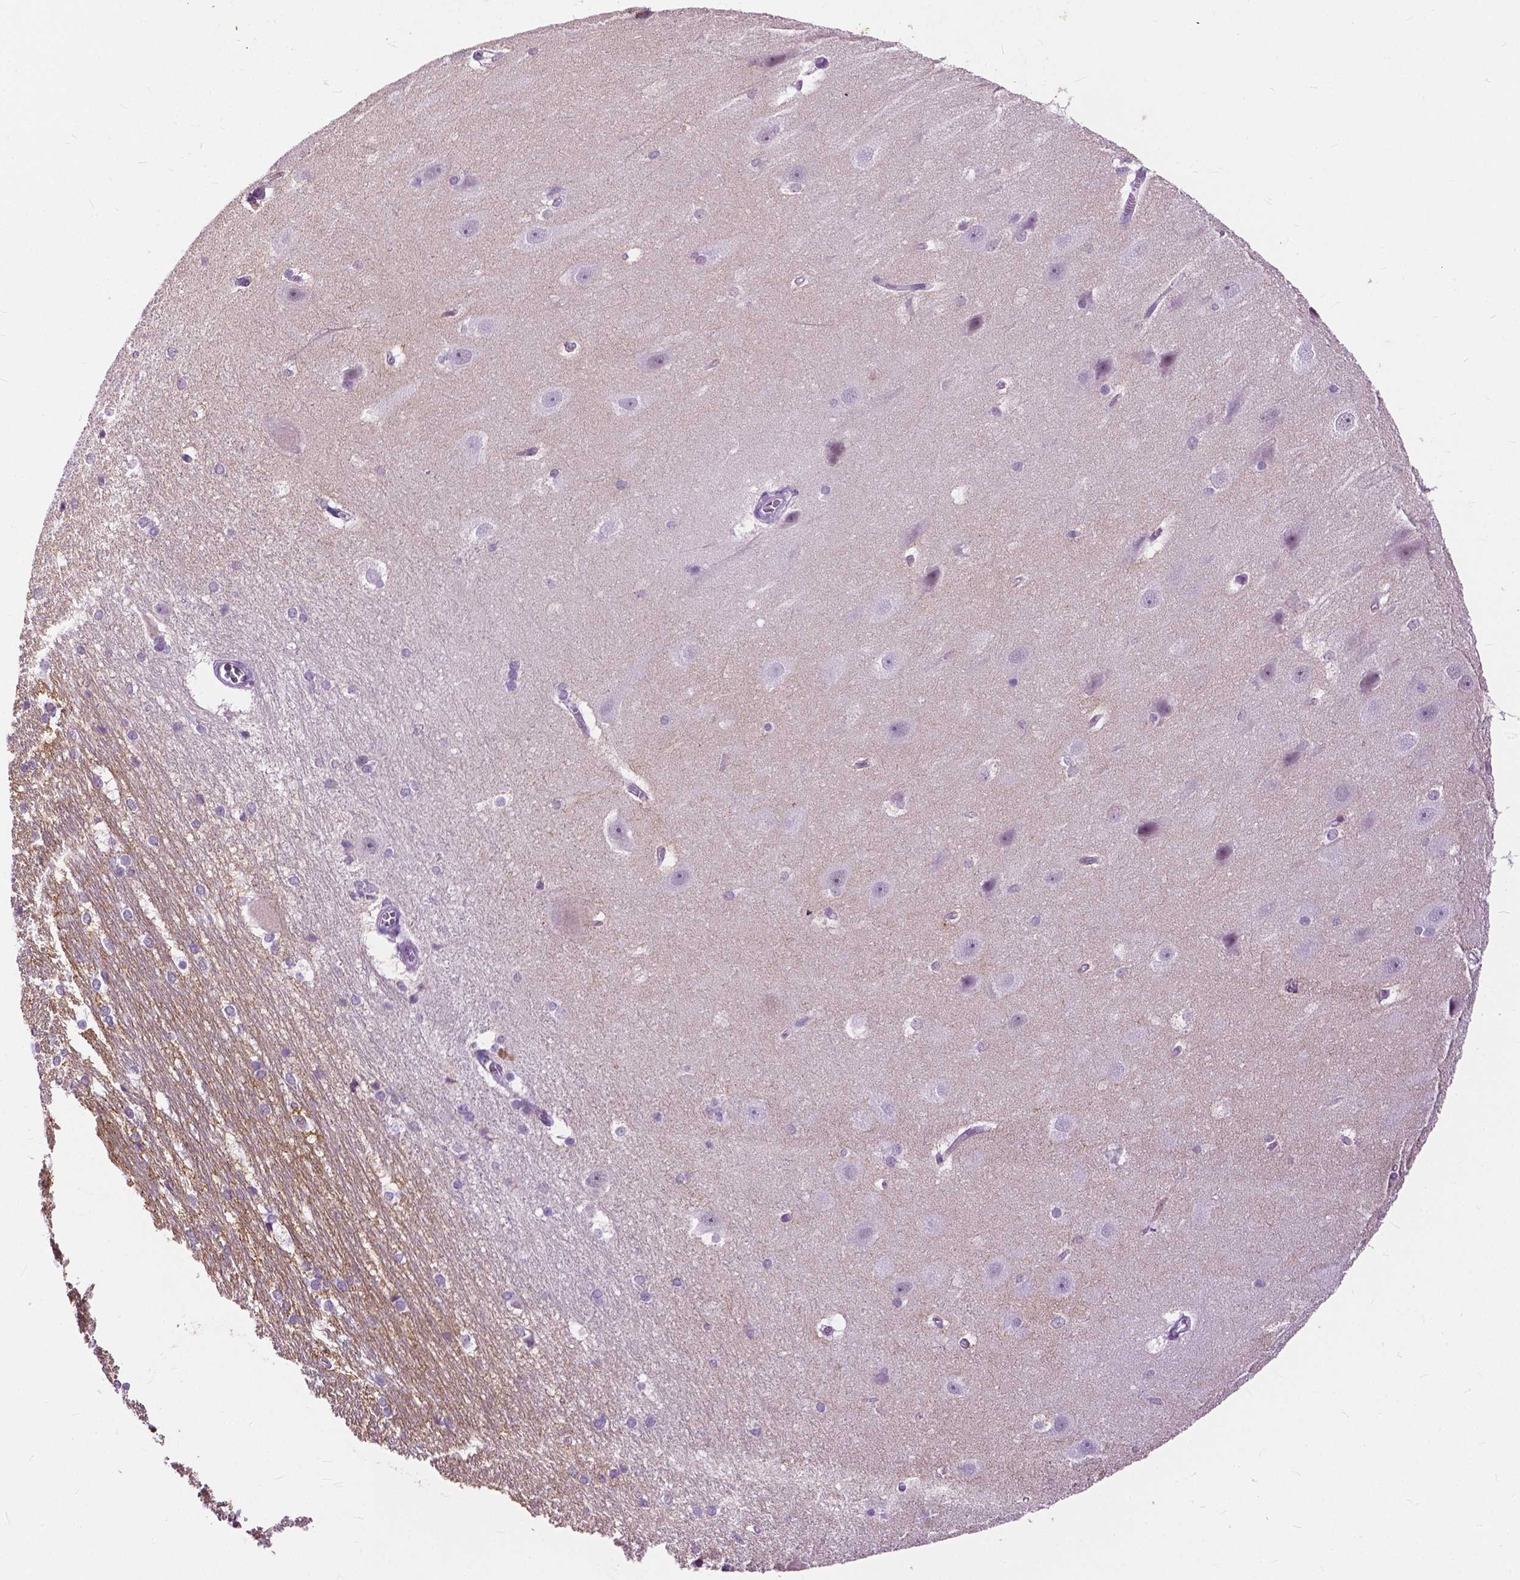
{"staining": {"intensity": "weak", "quantity": "25%-75%", "location": "cytoplasmic/membranous"}, "tissue": "hippocampus", "cell_type": "Glial cells", "image_type": "normal", "snomed": [{"axis": "morphology", "description": "Normal tissue, NOS"}, {"axis": "topography", "description": "Cerebral cortex"}, {"axis": "topography", "description": "Hippocampus"}], "caption": "IHC (DAB (3,3'-diaminobenzidine)) staining of normal hippocampus demonstrates weak cytoplasmic/membranous protein expression in about 25%-75% of glial cells. Using DAB (brown) and hematoxylin (blue) stains, captured at high magnification using brightfield microscopy.", "gene": "GPR37L1", "patient": {"sex": "female", "age": 19}}